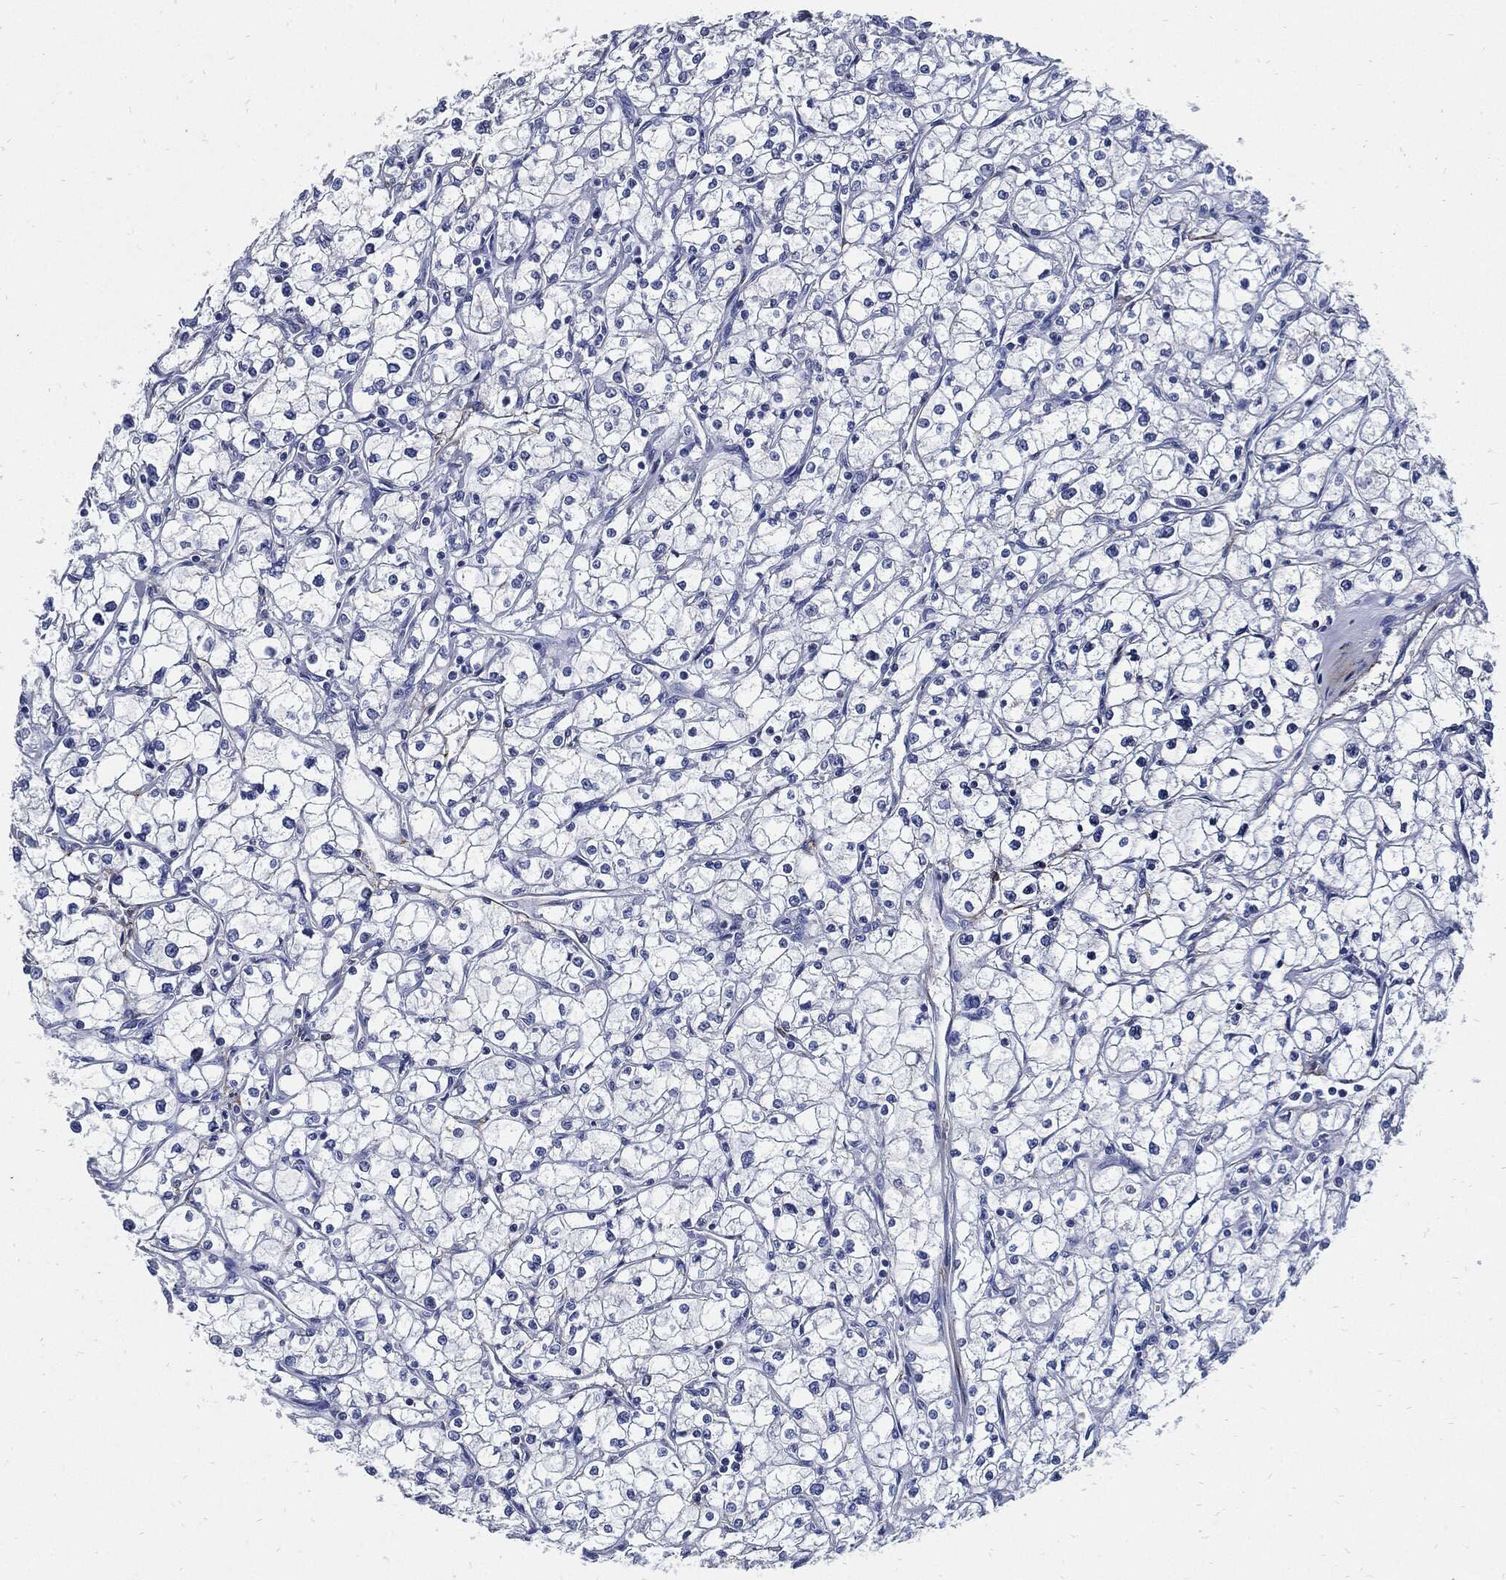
{"staining": {"intensity": "negative", "quantity": "none", "location": "none"}, "tissue": "renal cancer", "cell_type": "Tumor cells", "image_type": "cancer", "snomed": [{"axis": "morphology", "description": "Adenocarcinoma, NOS"}, {"axis": "topography", "description": "Kidney"}], "caption": "Tumor cells are negative for protein expression in human renal cancer (adenocarcinoma). (DAB (3,3'-diaminobenzidine) IHC with hematoxylin counter stain).", "gene": "FBN1", "patient": {"sex": "male", "age": 67}}